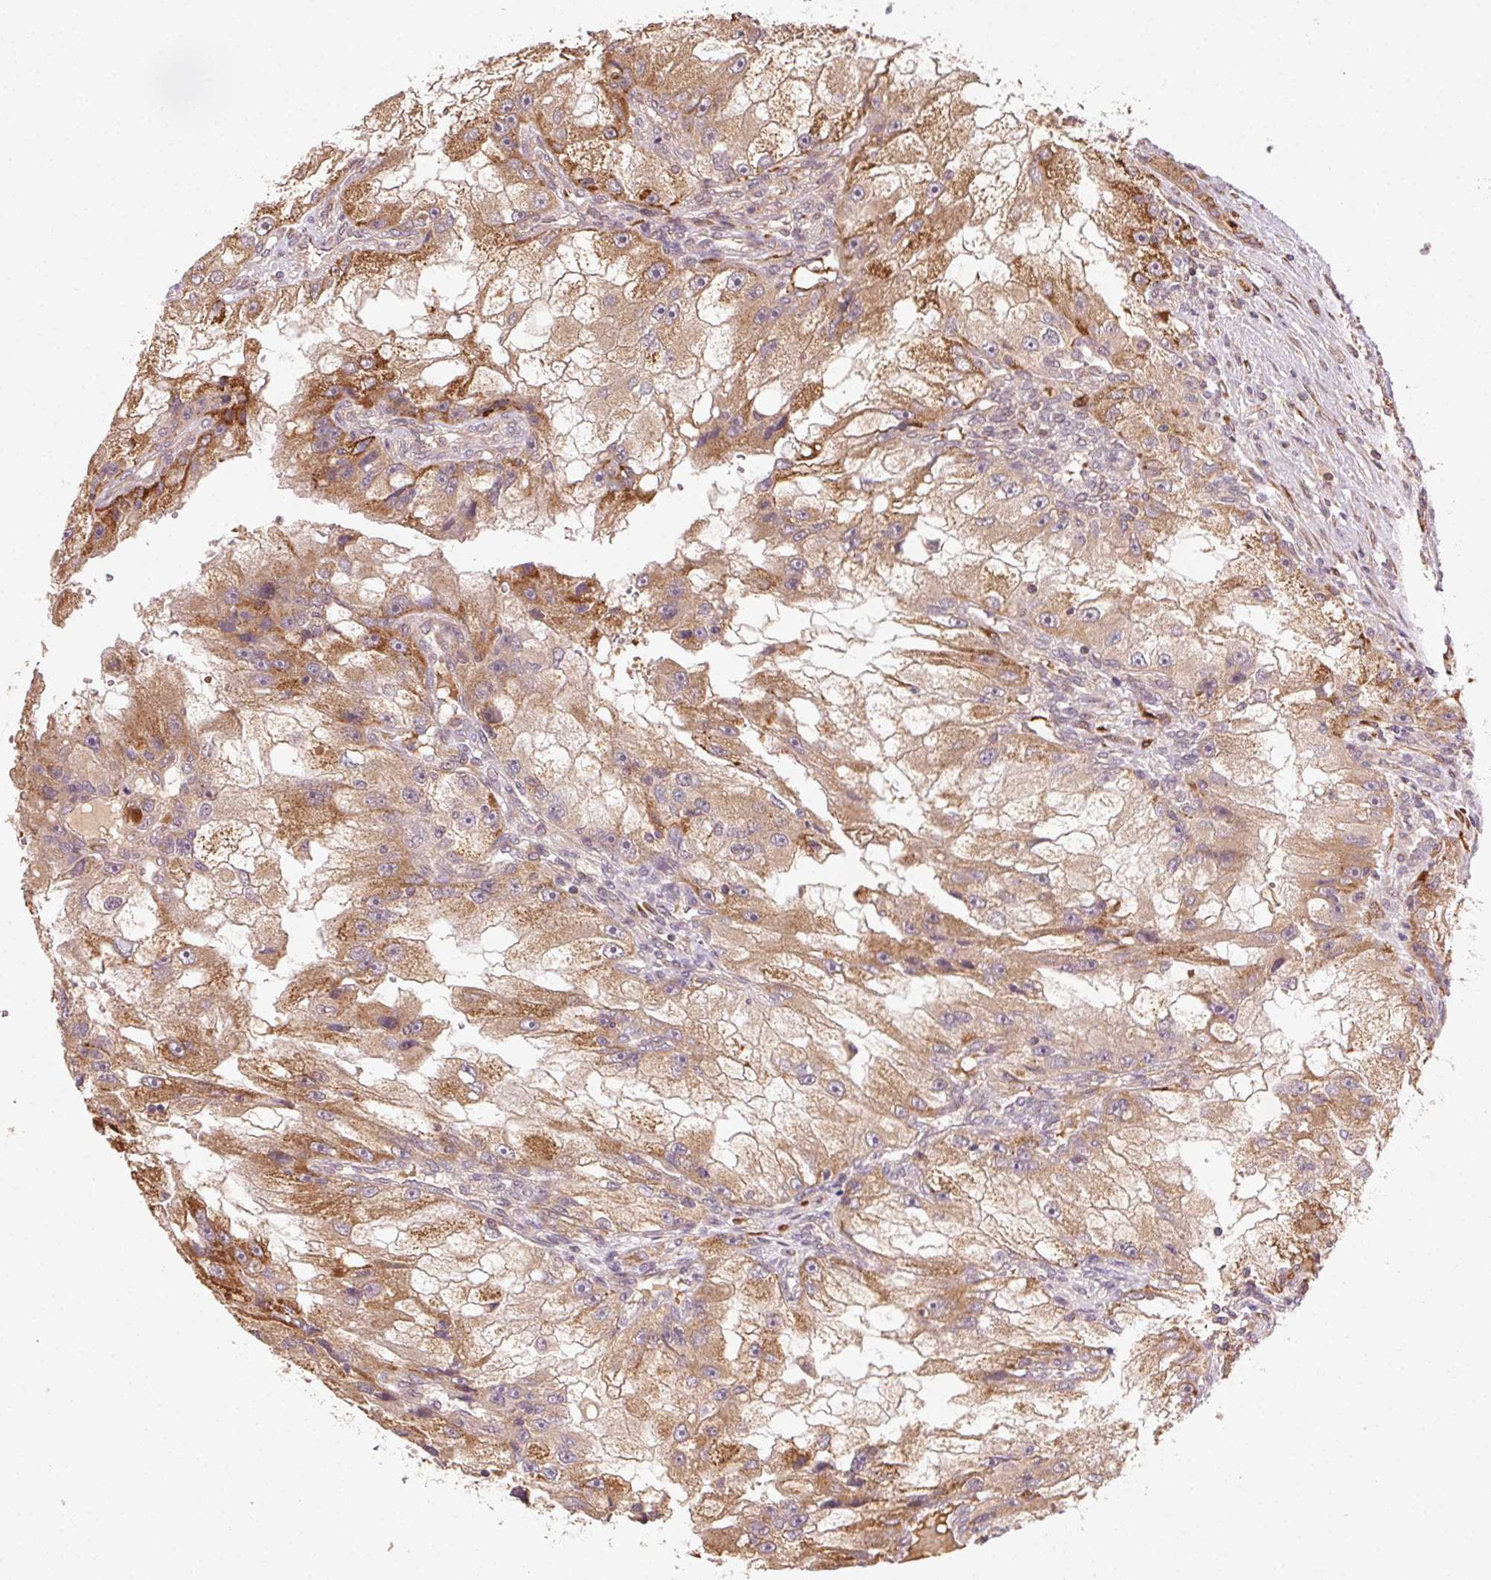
{"staining": {"intensity": "moderate", "quantity": ">75%", "location": "cytoplasmic/membranous"}, "tissue": "renal cancer", "cell_type": "Tumor cells", "image_type": "cancer", "snomed": [{"axis": "morphology", "description": "Adenocarcinoma, NOS"}, {"axis": "topography", "description": "Kidney"}], "caption": "A photomicrograph showing moderate cytoplasmic/membranous expression in approximately >75% of tumor cells in adenocarcinoma (renal), as visualized by brown immunohistochemical staining.", "gene": "KLHL15", "patient": {"sex": "male", "age": 63}}